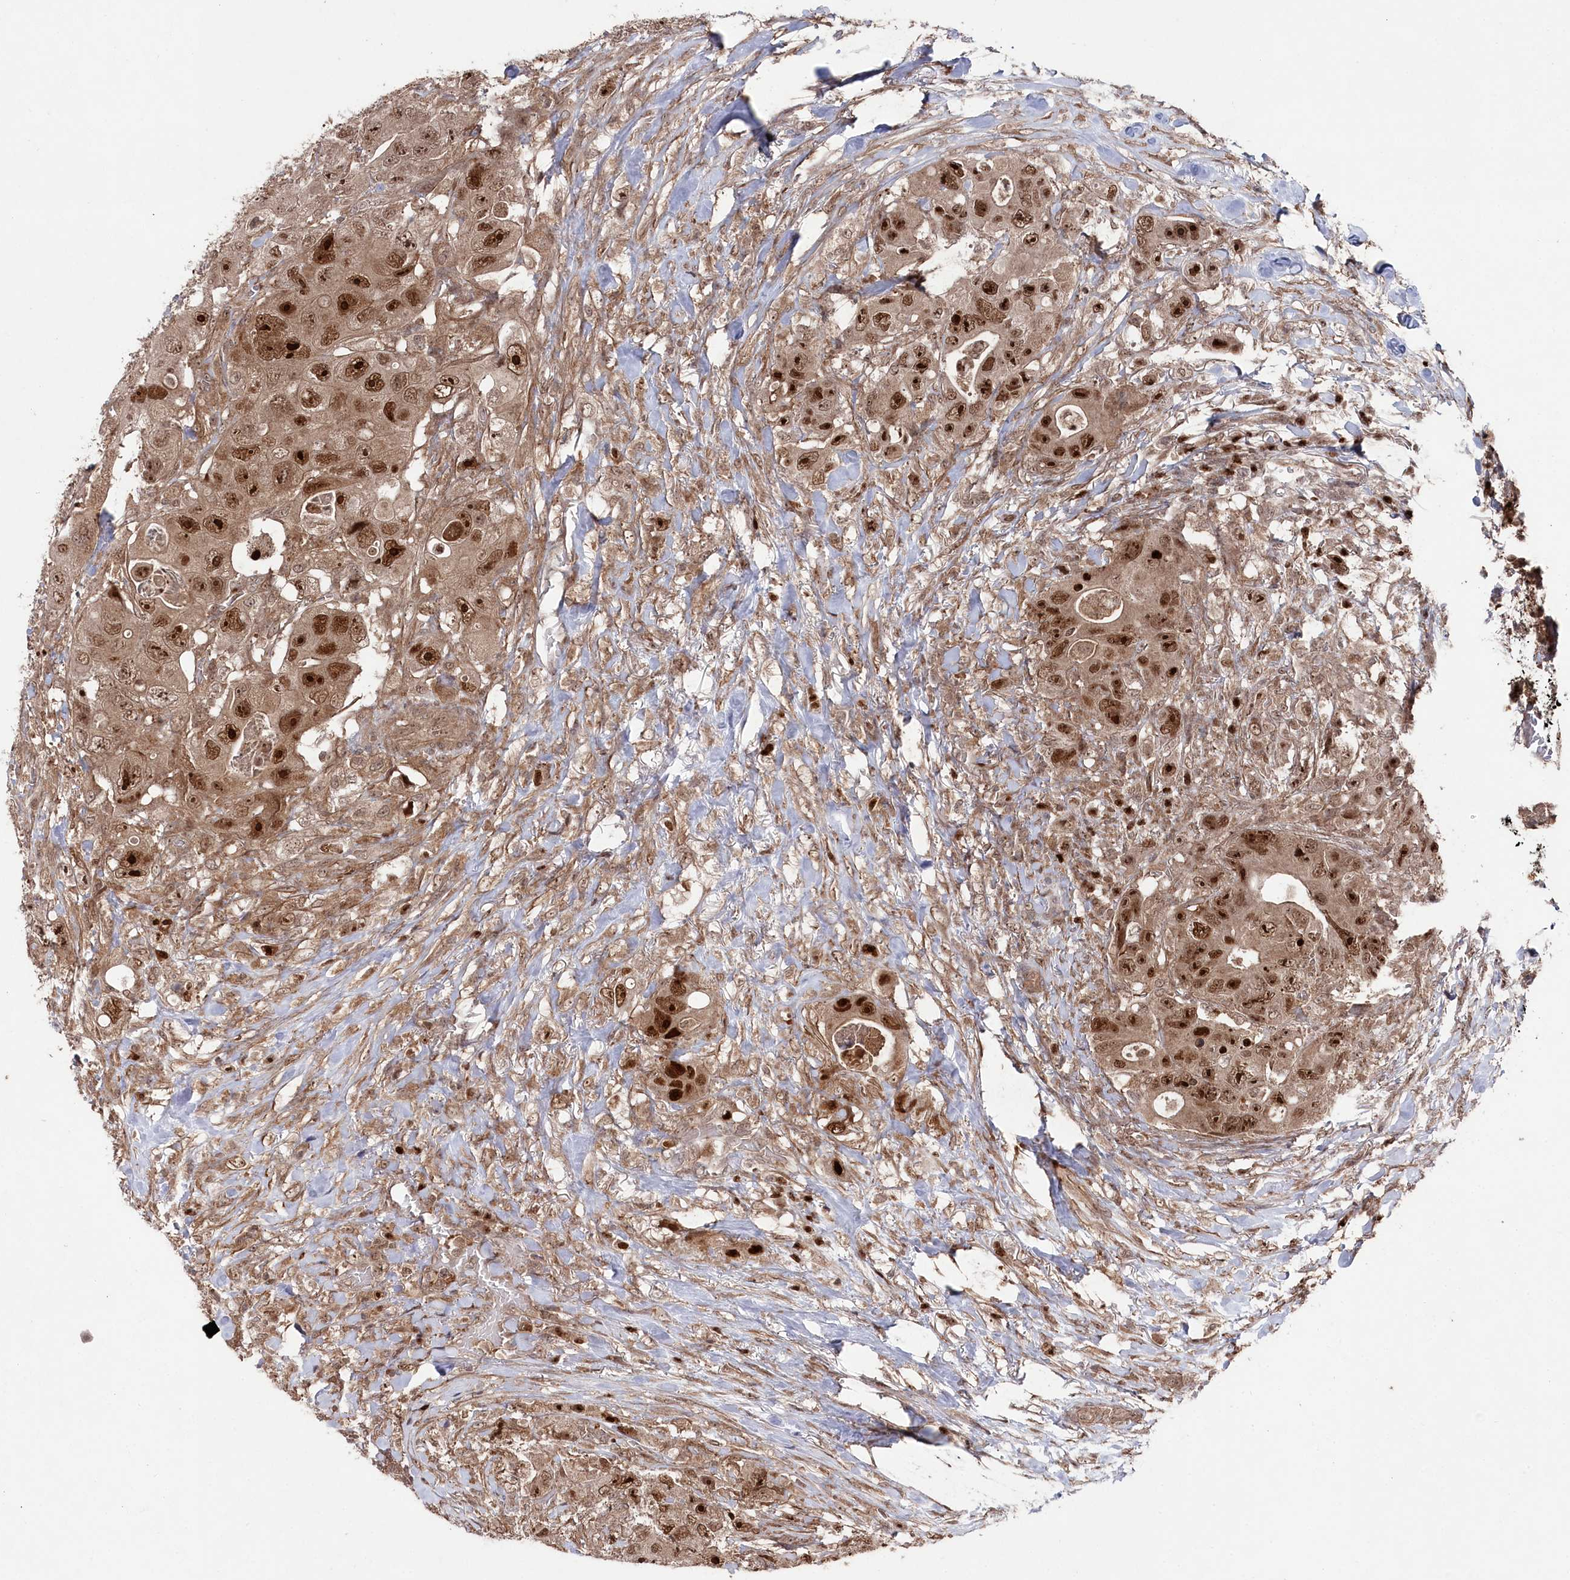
{"staining": {"intensity": "strong", "quantity": ">75%", "location": "nuclear"}, "tissue": "colorectal cancer", "cell_type": "Tumor cells", "image_type": "cancer", "snomed": [{"axis": "morphology", "description": "Adenocarcinoma, NOS"}, {"axis": "topography", "description": "Colon"}], "caption": "Colorectal cancer stained for a protein displays strong nuclear positivity in tumor cells. Using DAB (brown) and hematoxylin (blue) stains, captured at high magnification using brightfield microscopy.", "gene": "BORCS7", "patient": {"sex": "female", "age": 46}}